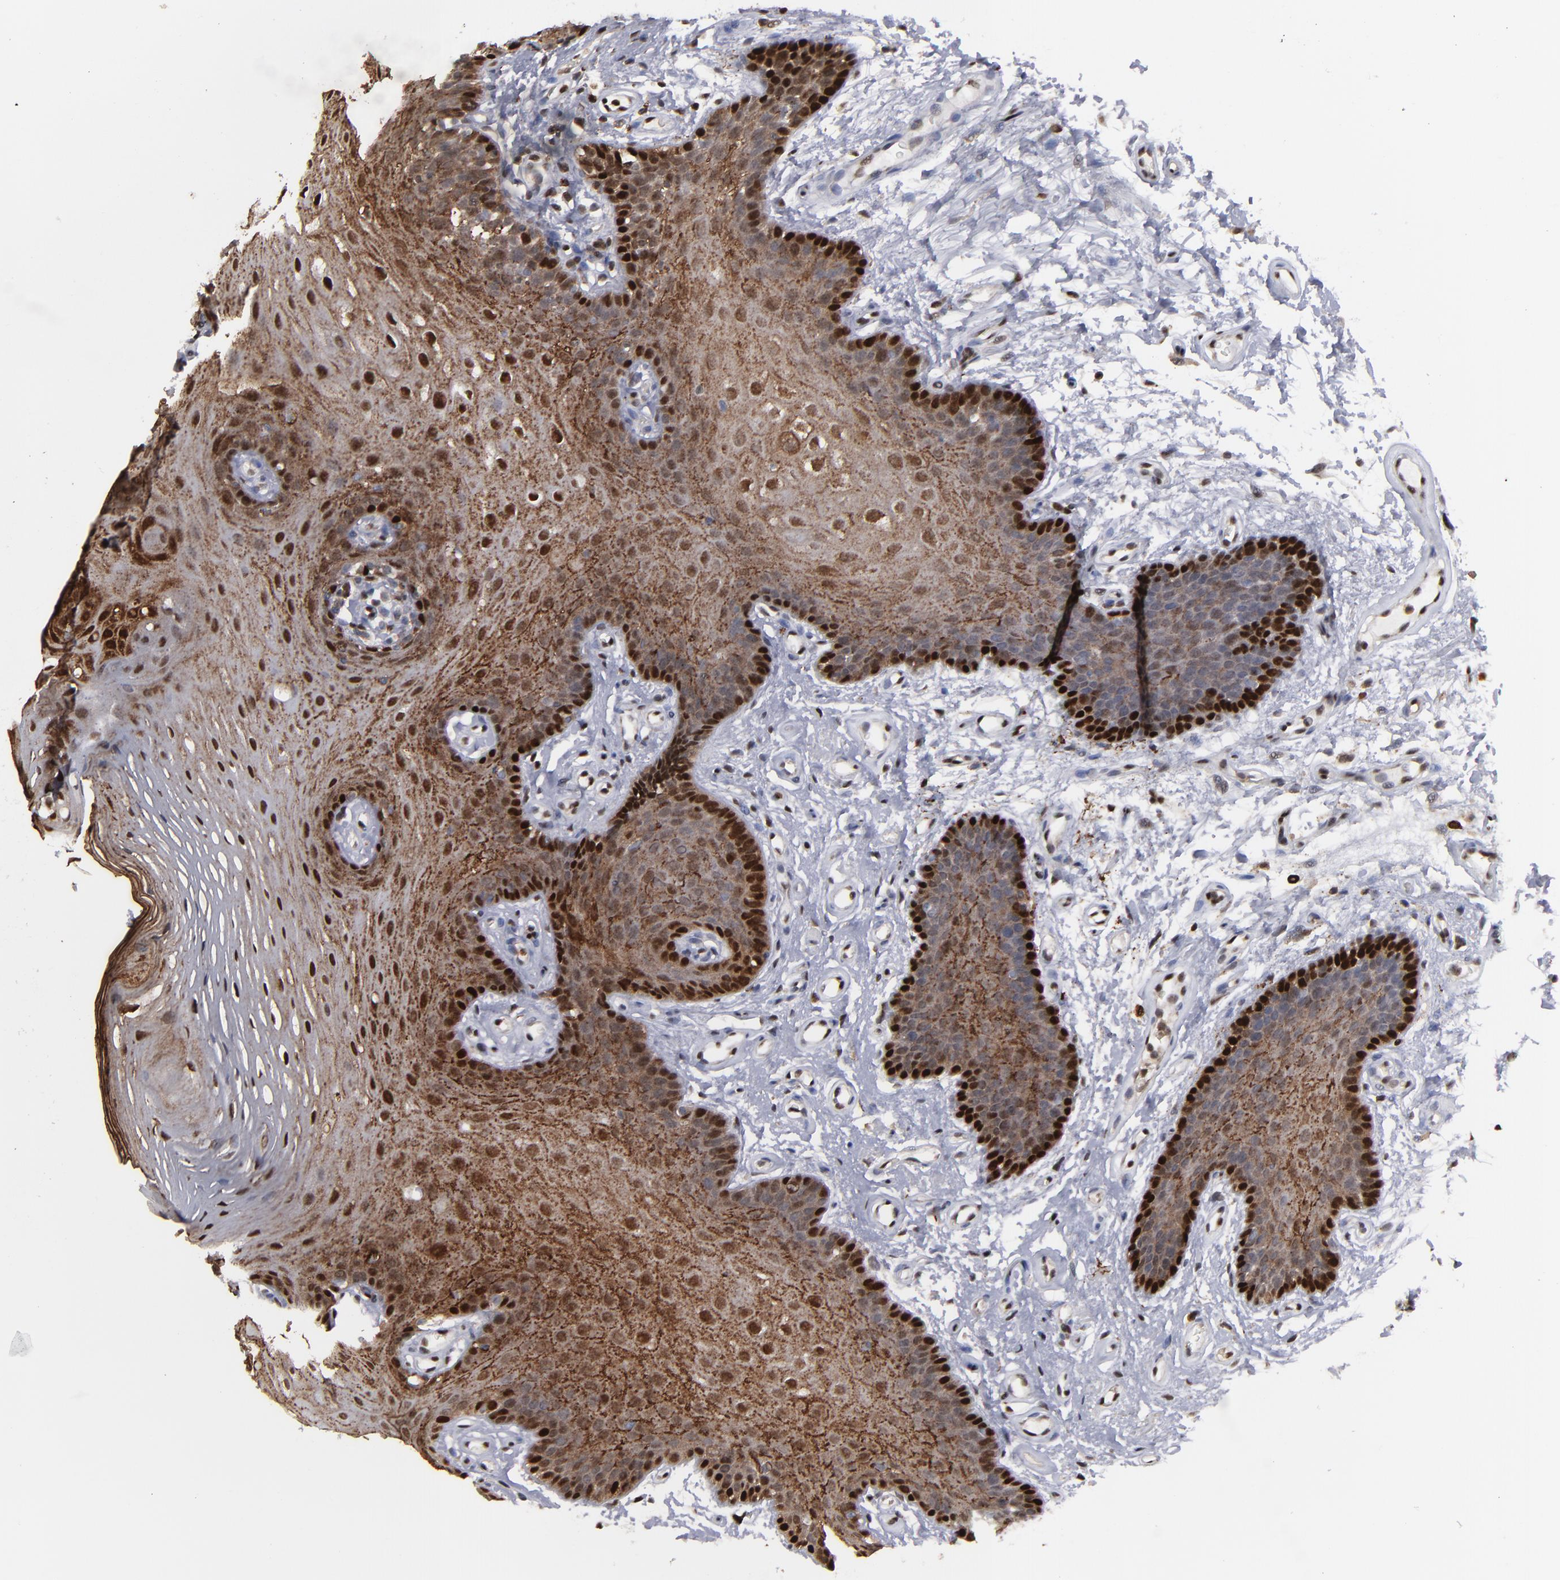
{"staining": {"intensity": "moderate", "quantity": ">75%", "location": "cytoplasmic/membranous,nuclear"}, "tissue": "oral mucosa", "cell_type": "Squamous epithelial cells", "image_type": "normal", "snomed": [{"axis": "morphology", "description": "Normal tissue, NOS"}, {"axis": "topography", "description": "Oral tissue"}], "caption": "Squamous epithelial cells display moderate cytoplasmic/membranous,nuclear staining in approximately >75% of cells in unremarkable oral mucosa.", "gene": "GSR", "patient": {"sex": "male", "age": 62}}